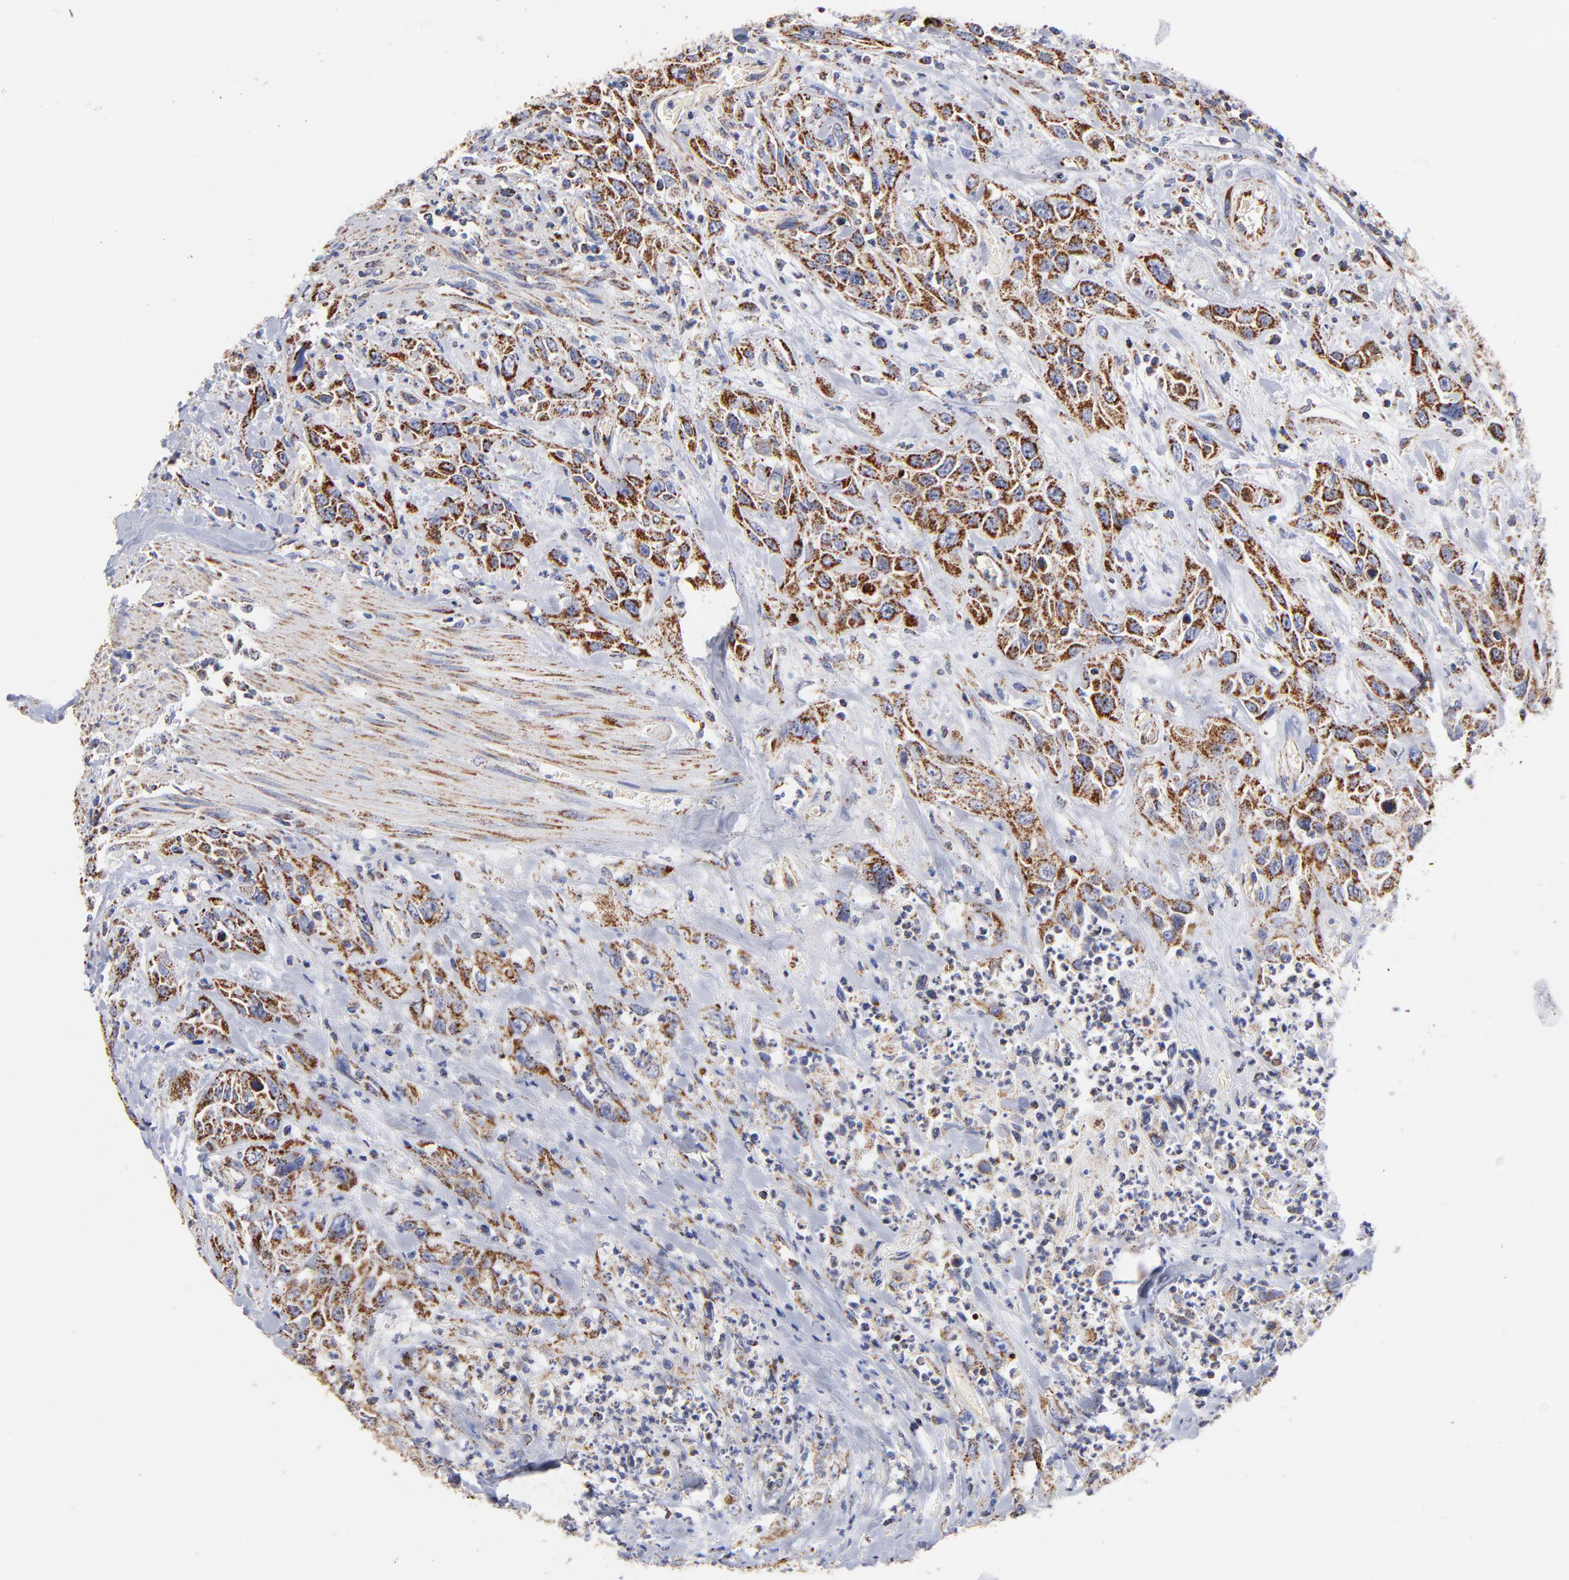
{"staining": {"intensity": "strong", "quantity": ">75%", "location": "cytoplasmic/membranous"}, "tissue": "urothelial cancer", "cell_type": "Tumor cells", "image_type": "cancer", "snomed": [{"axis": "morphology", "description": "Urothelial carcinoma, High grade"}, {"axis": "topography", "description": "Urinary bladder"}], "caption": "The immunohistochemical stain labels strong cytoplasmic/membranous staining in tumor cells of urothelial cancer tissue.", "gene": "PHB1", "patient": {"sex": "female", "age": 84}}